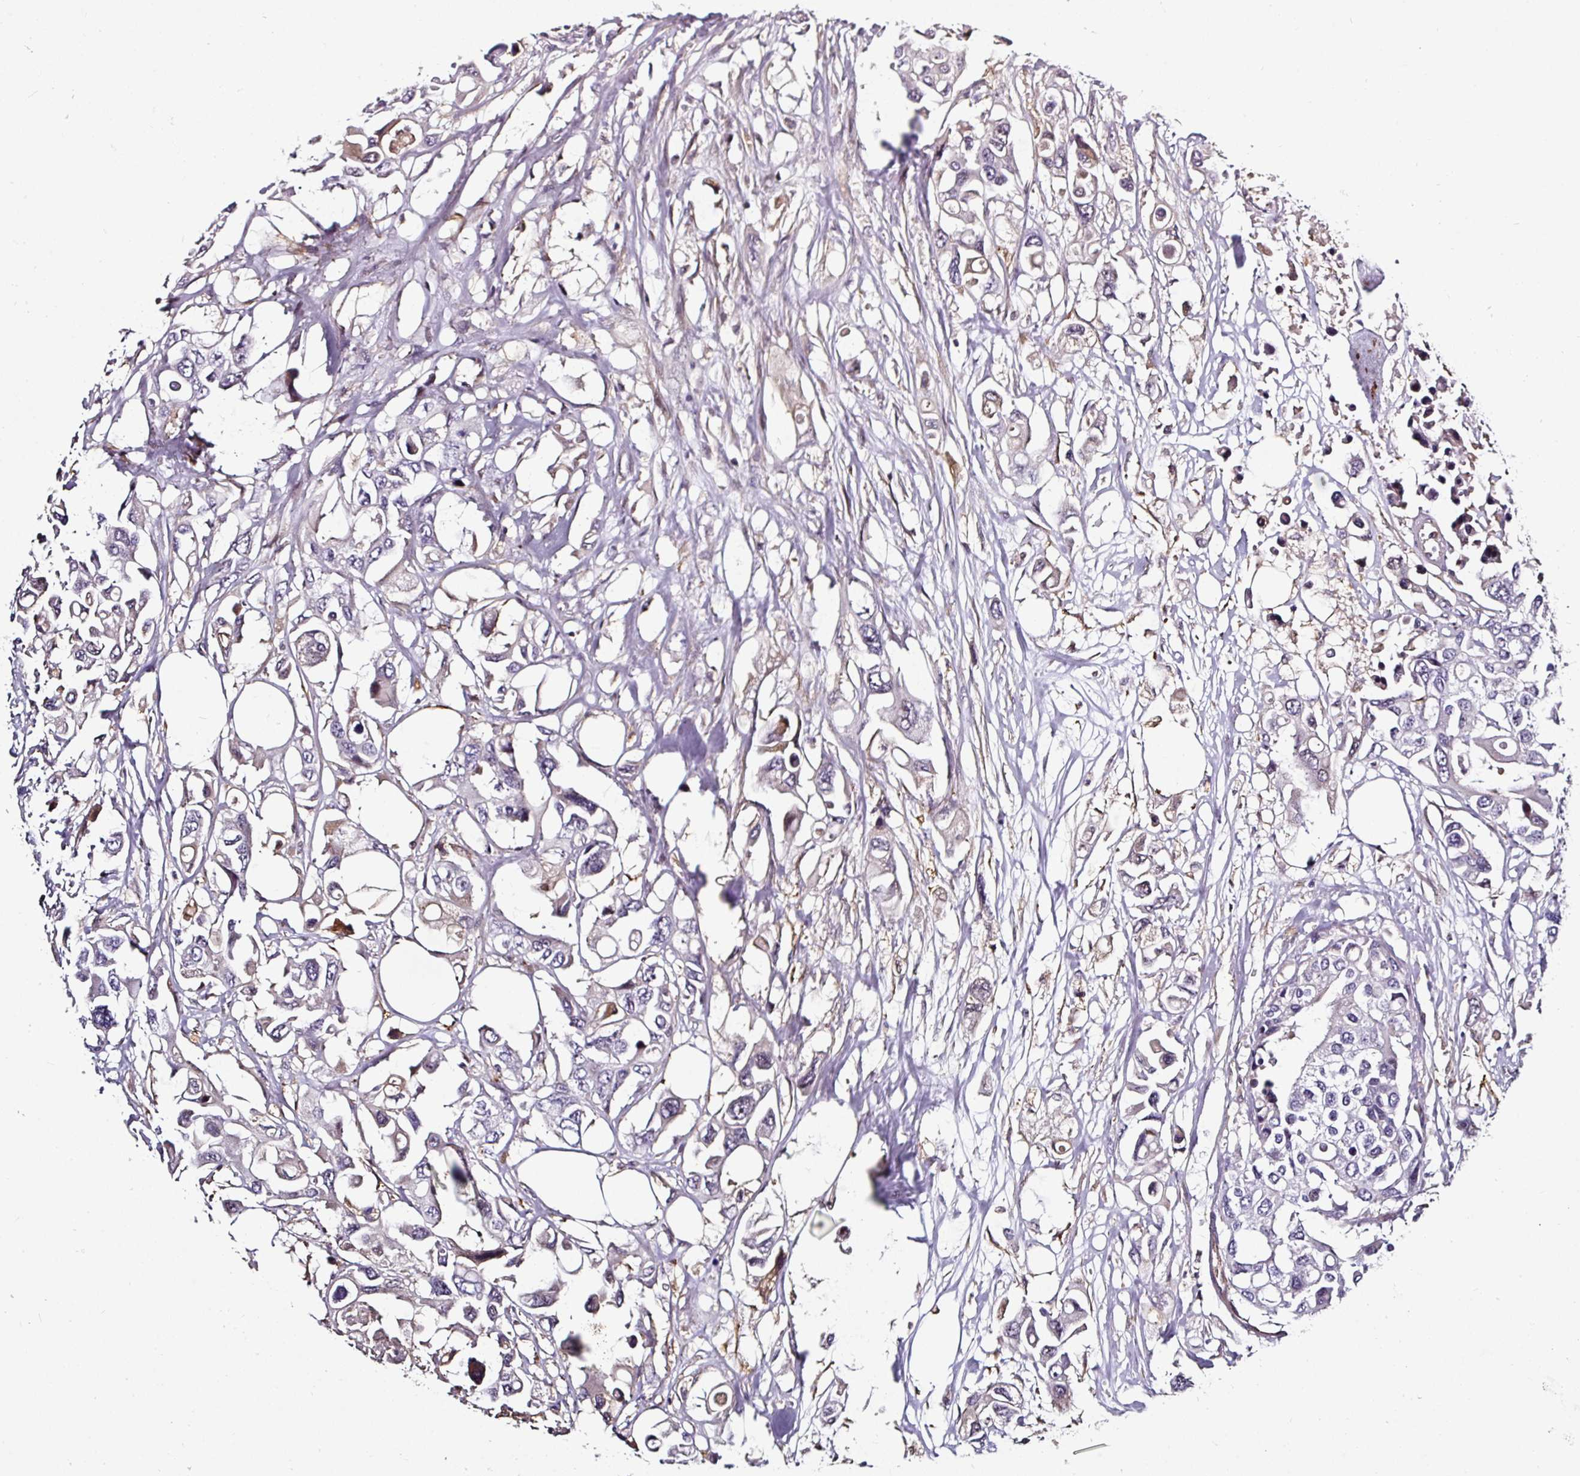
{"staining": {"intensity": "weak", "quantity": "<25%", "location": "cytoplasmic/membranous"}, "tissue": "colorectal cancer", "cell_type": "Tumor cells", "image_type": "cancer", "snomed": [{"axis": "morphology", "description": "Adenocarcinoma, NOS"}, {"axis": "topography", "description": "Colon"}], "caption": "Protein analysis of colorectal cancer (adenocarcinoma) displays no significant positivity in tumor cells.", "gene": "BEND5", "patient": {"sex": "male", "age": 77}}